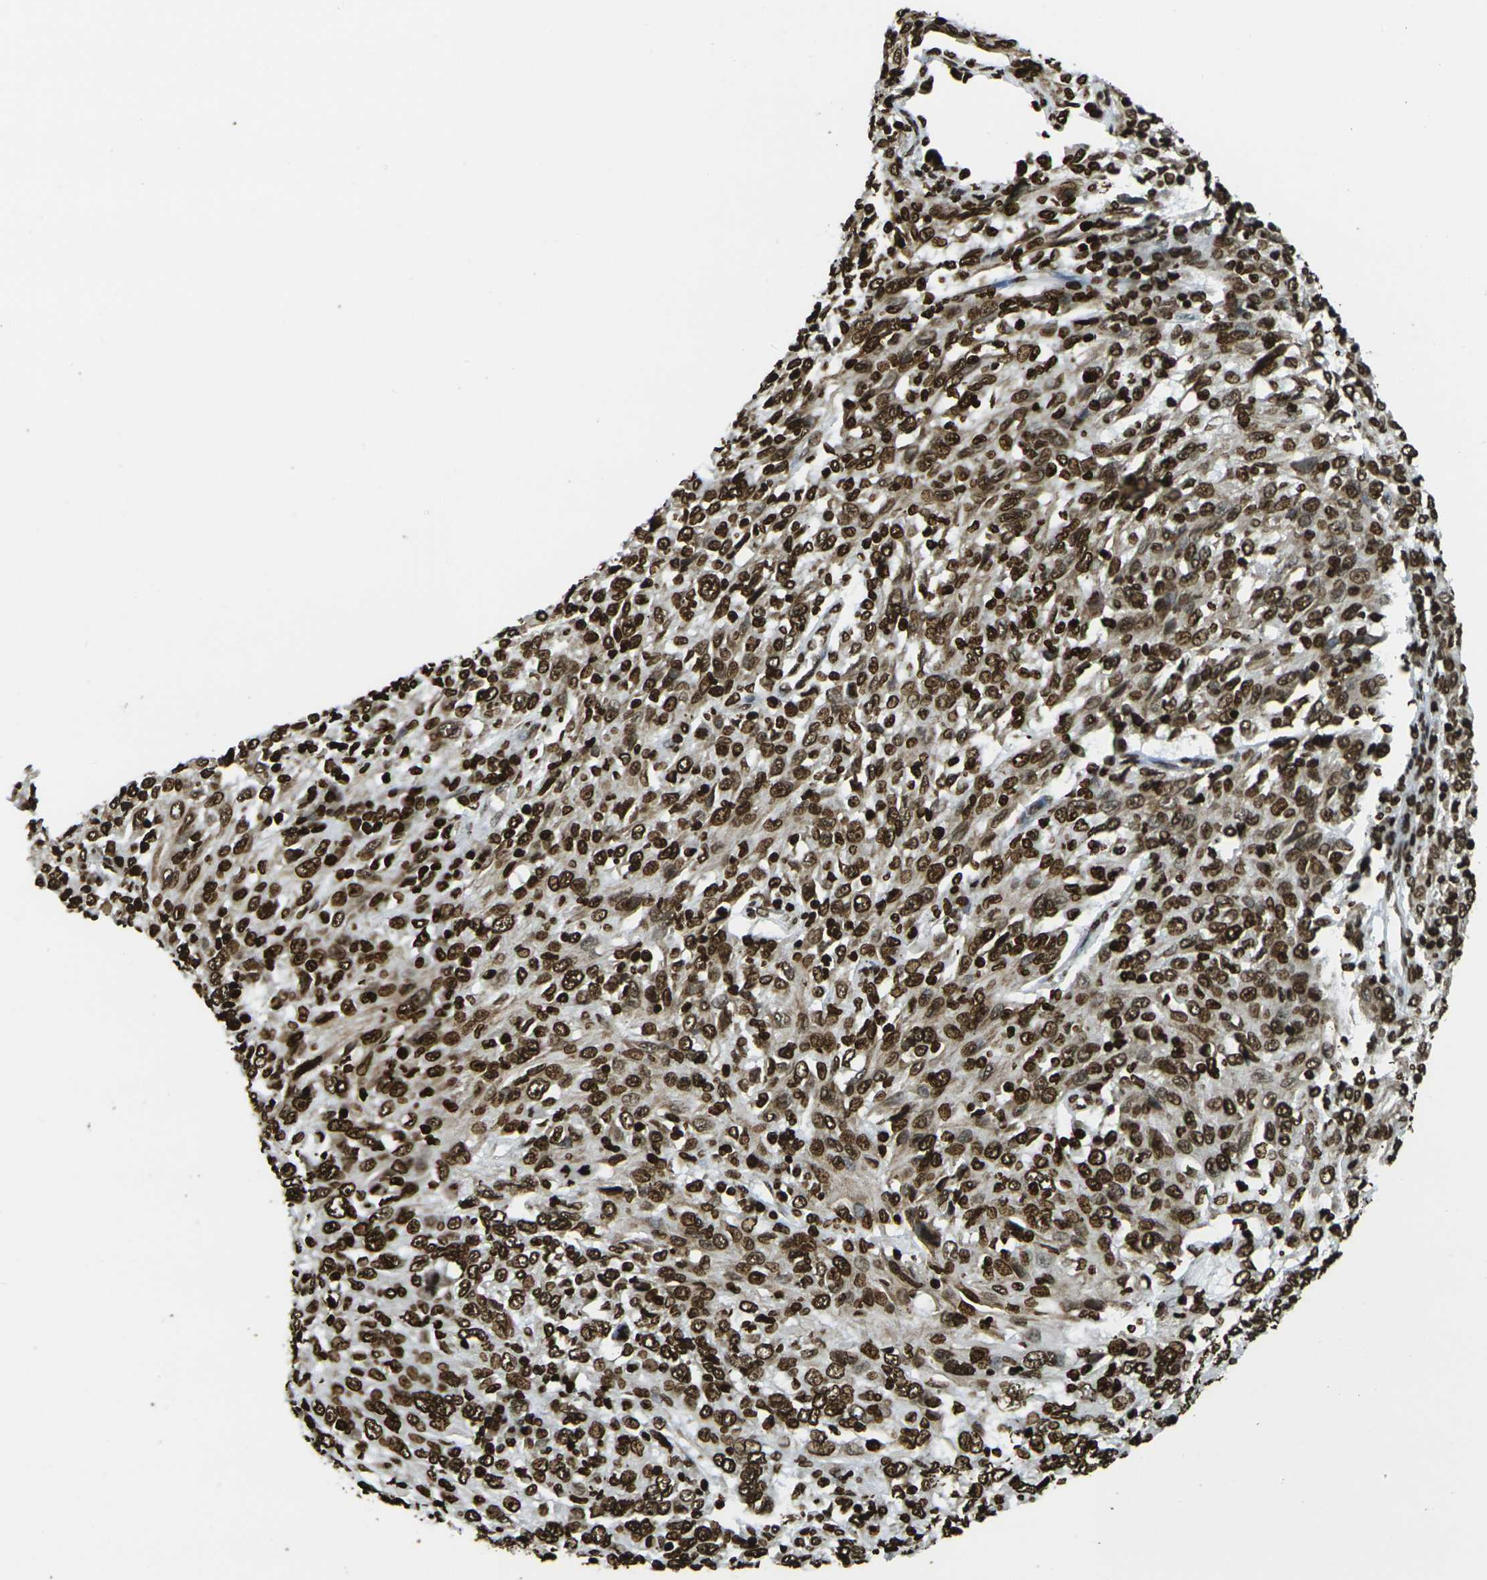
{"staining": {"intensity": "strong", "quantity": ">75%", "location": "nuclear"}, "tissue": "cervical cancer", "cell_type": "Tumor cells", "image_type": "cancer", "snomed": [{"axis": "morphology", "description": "Squamous cell carcinoma, NOS"}, {"axis": "topography", "description": "Cervix"}], "caption": "DAB (3,3'-diaminobenzidine) immunohistochemical staining of cervical cancer (squamous cell carcinoma) displays strong nuclear protein expression in about >75% of tumor cells. Nuclei are stained in blue.", "gene": "H1-2", "patient": {"sex": "female", "age": 46}}